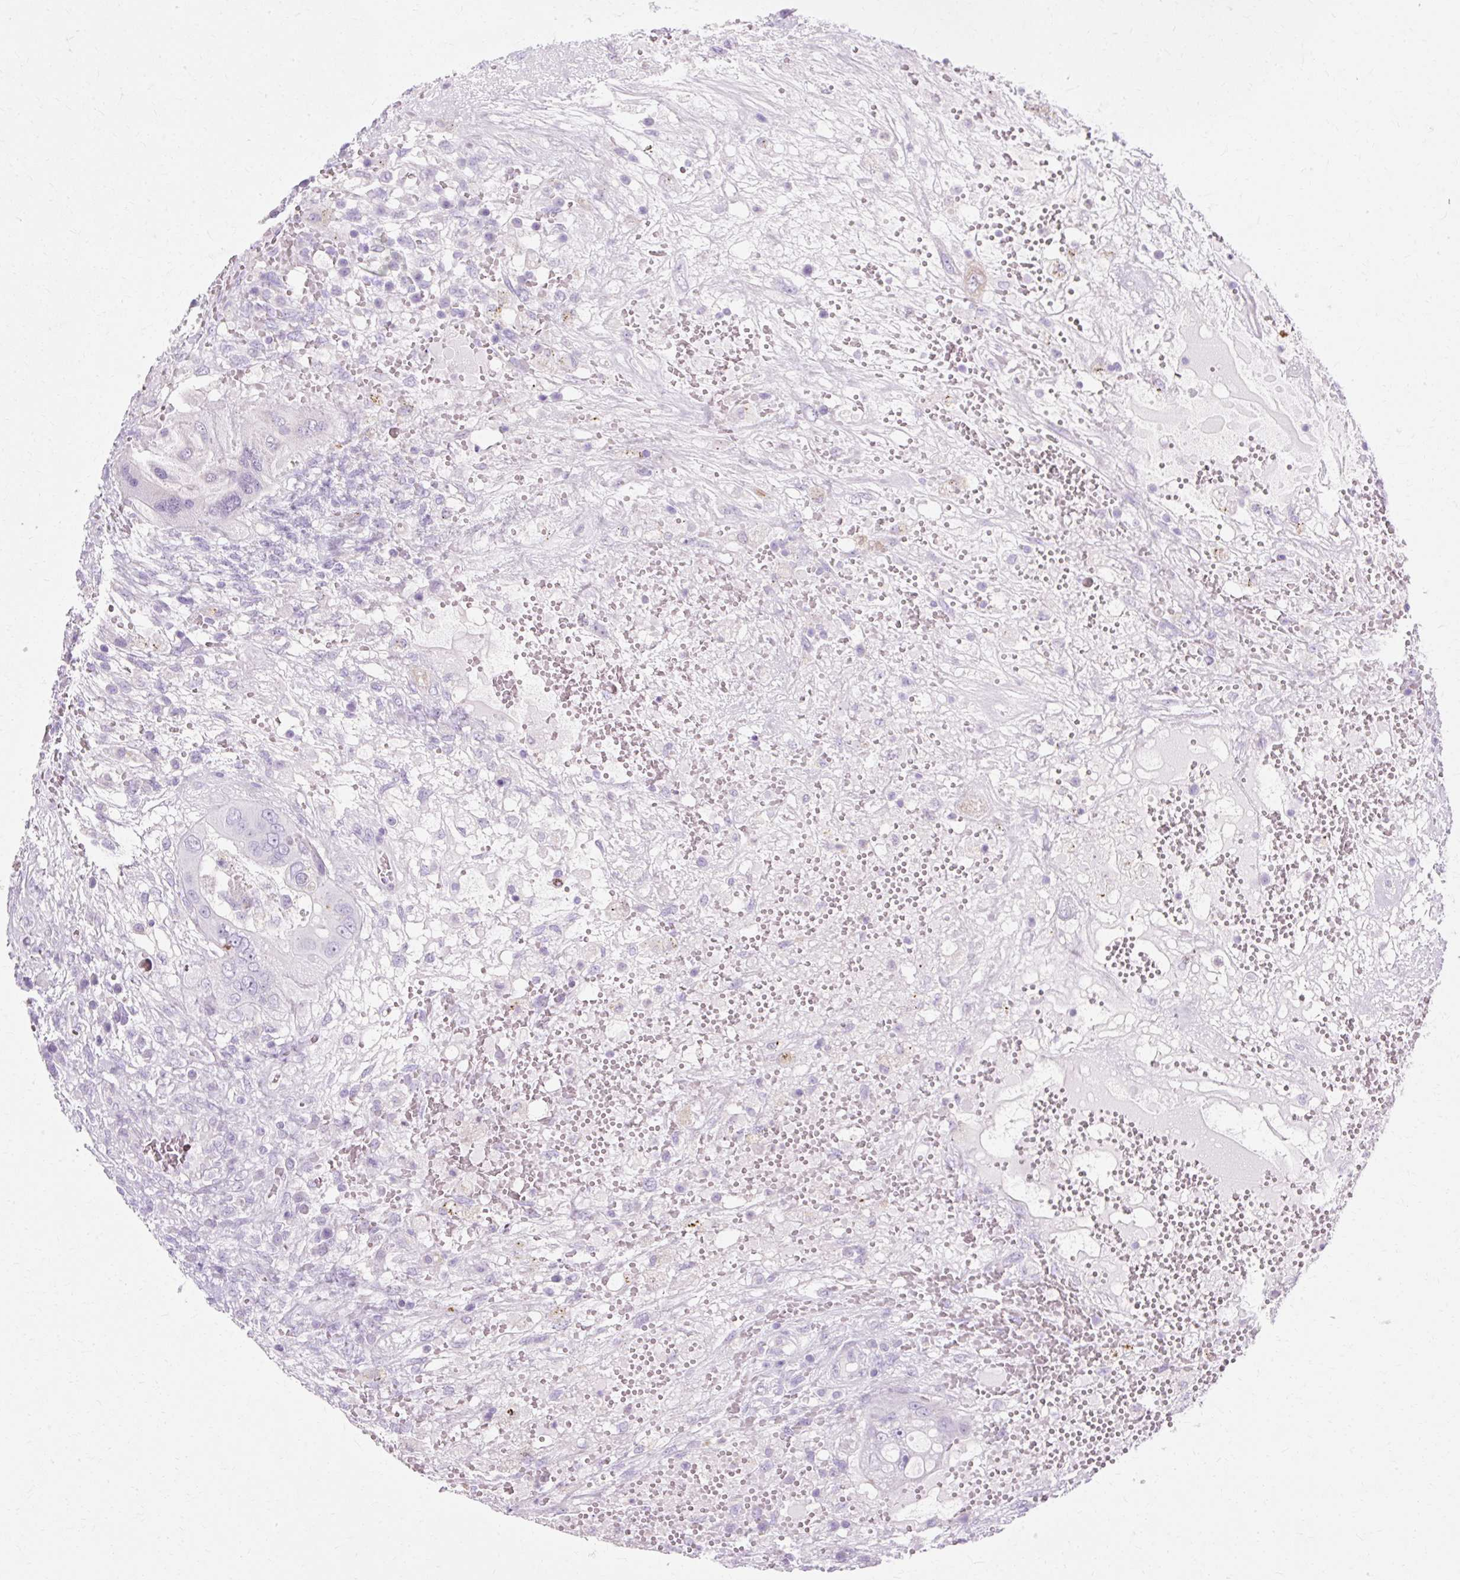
{"staining": {"intensity": "negative", "quantity": "none", "location": "none"}, "tissue": "testis cancer", "cell_type": "Tumor cells", "image_type": "cancer", "snomed": [{"axis": "morphology", "description": "Carcinoma, Embryonal, NOS"}, {"axis": "topography", "description": "Testis"}], "caption": "Immunohistochemical staining of testis cancer (embryonal carcinoma) exhibits no significant expression in tumor cells. (Stains: DAB immunohistochemistry (IHC) with hematoxylin counter stain, Microscopy: brightfield microscopy at high magnification).", "gene": "HSD11B1", "patient": {"sex": "male", "age": 26}}